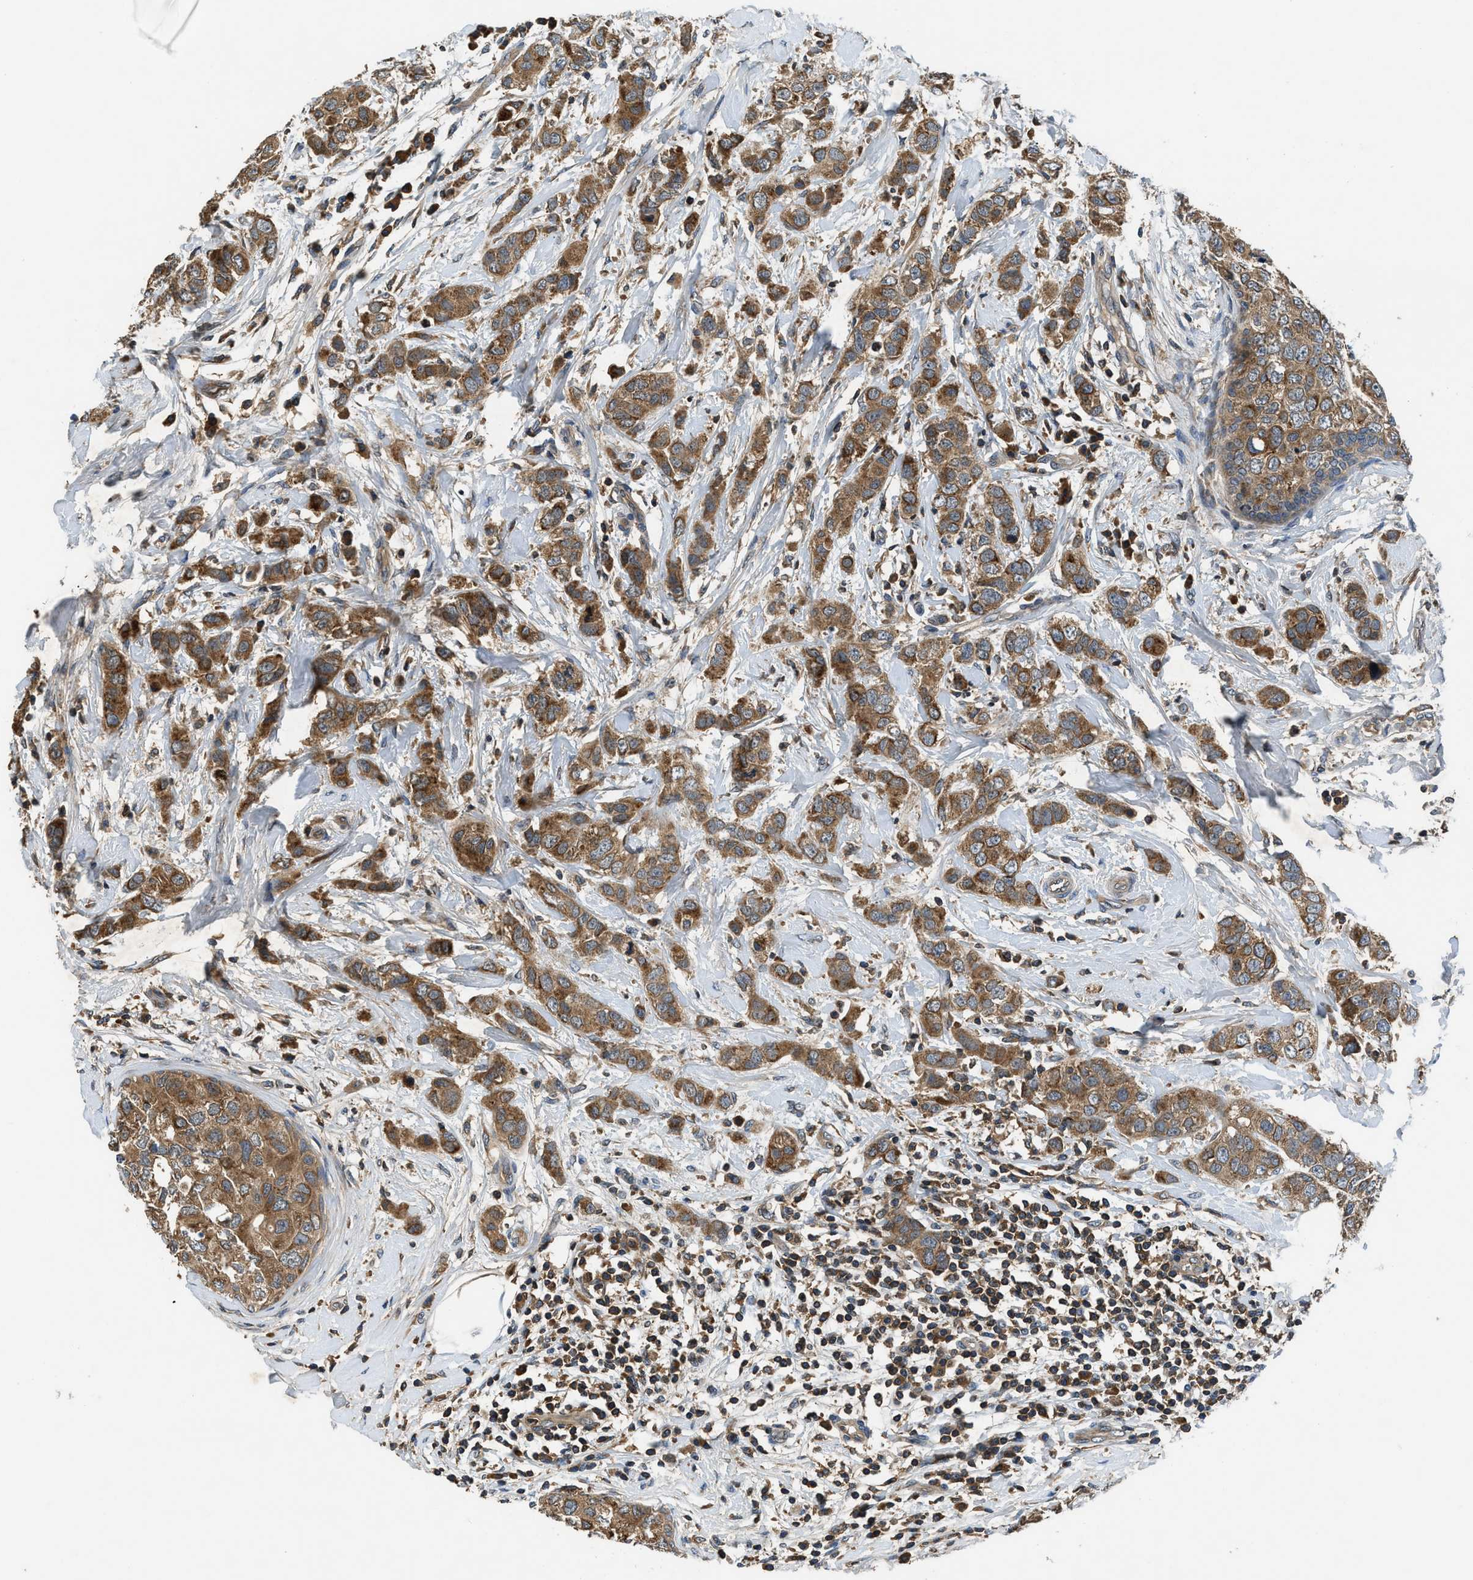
{"staining": {"intensity": "moderate", "quantity": ">75%", "location": "cytoplasmic/membranous"}, "tissue": "breast cancer", "cell_type": "Tumor cells", "image_type": "cancer", "snomed": [{"axis": "morphology", "description": "Duct carcinoma"}, {"axis": "topography", "description": "Breast"}], "caption": "An image of human breast intraductal carcinoma stained for a protein displays moderate cytoplasmic/membranous brown staining in tumor cells.", "gene": "PAFAH2", "patient": {"sex": "female", "age": 37}}